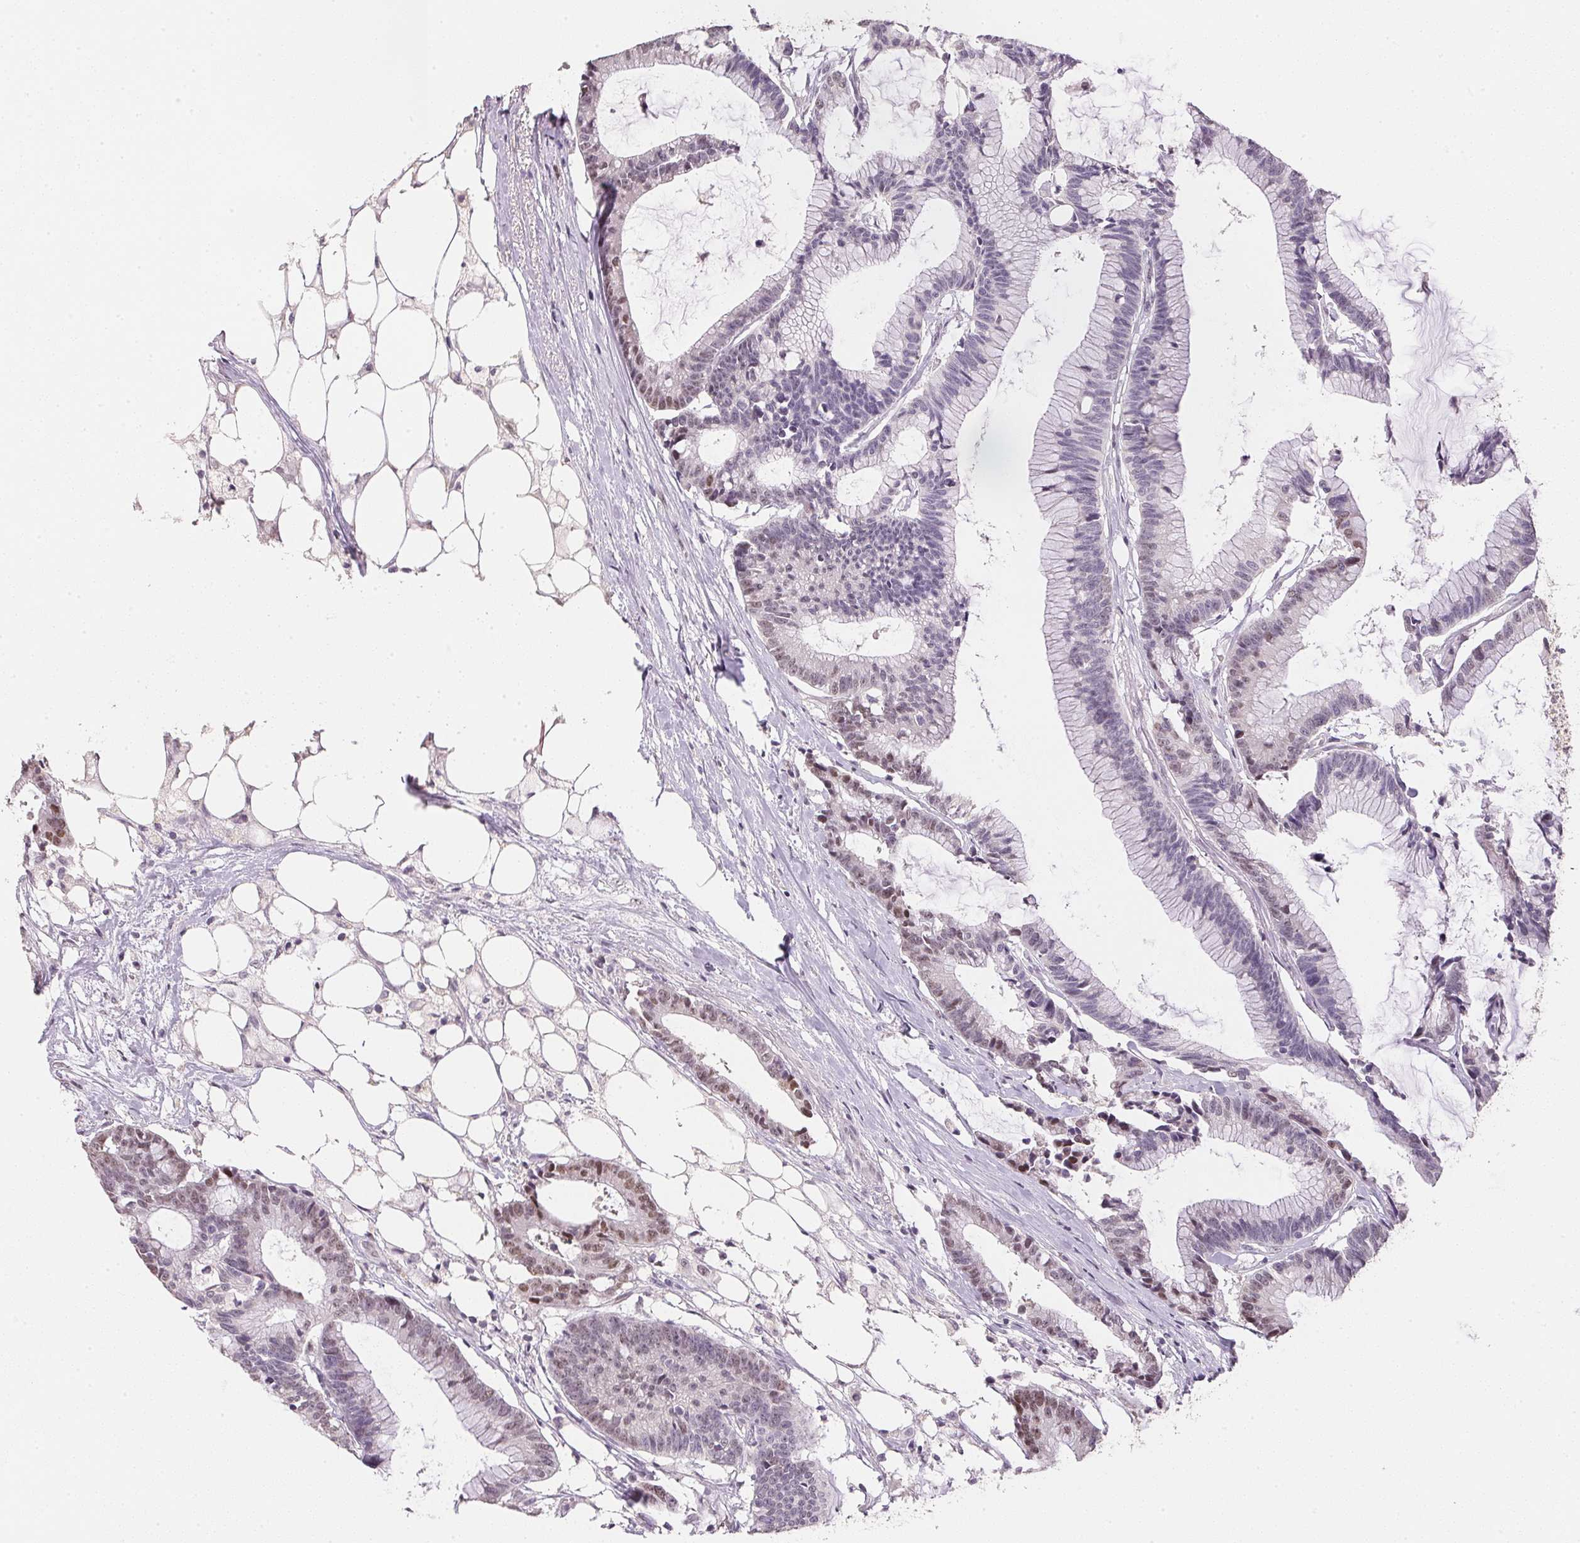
{"staining": {"intensity": "moderate", "quantity": "<25%", "location": "nuclear"}, "tissue": "colorectal cancer", "cell_type": "Tumor cells", "image_type": "cancer", "snomed": [{"axis": "morphology", "description": "Adenocarcinoma, NOS"}, {"axis": "topography", "description": "Colon"}], "caption": "Tumor cells exhibit low levels of moderate nuclear positivity in approximately <25% of cells in human colorectal cancer.", "gene": "POLR3G", "patient": {"sex": "female", "age": 78}}